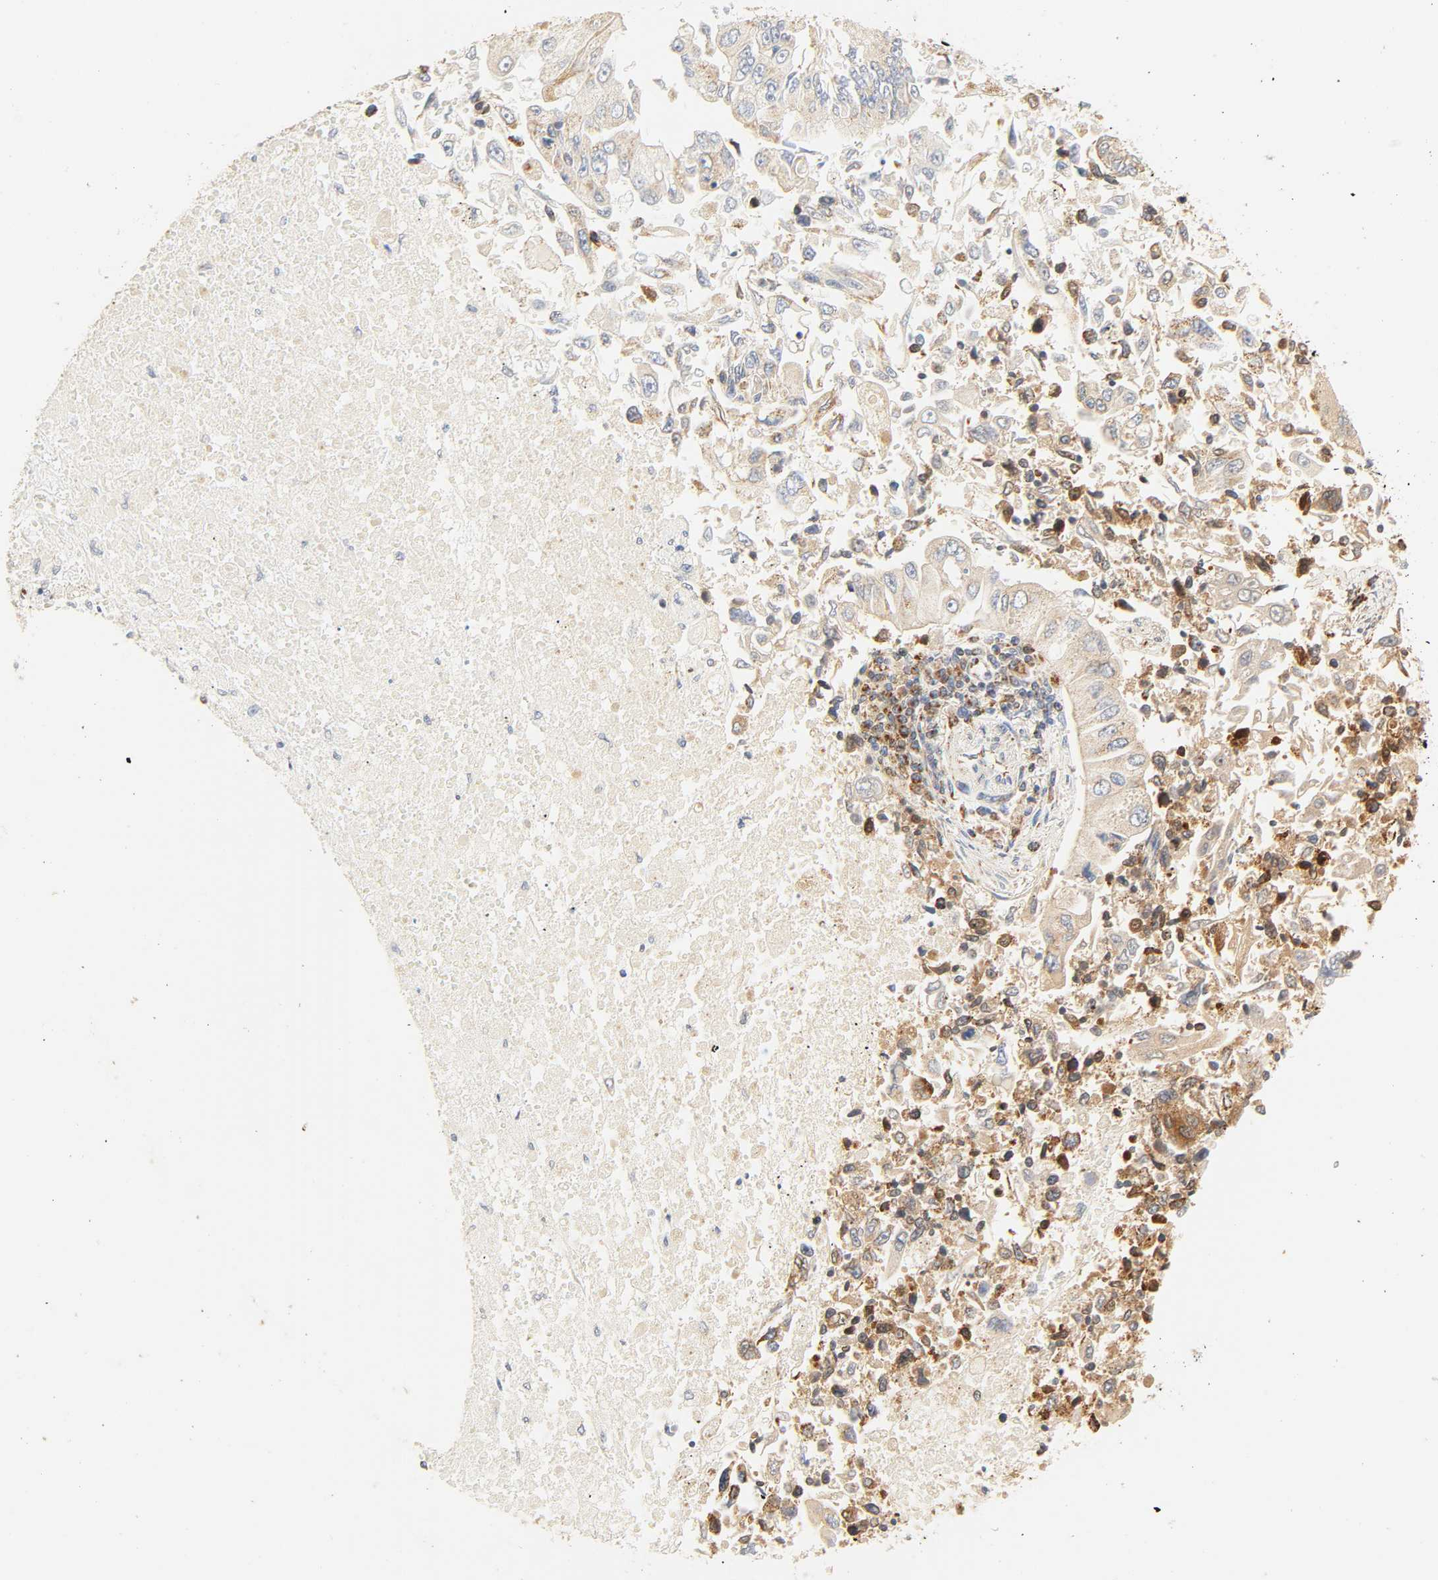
{"staining": {"intensity": "weak", "quantity": "<25%", "location": "cytoplasmic/membranous"}, "tissue": "lung cancer", "cell_type": "Tumor cells", "image_type": "cancer", "snomed": [{"axis": "morphology", "description": "Adenocarcinoma, NOS"}, {"axis": "topography", "description": "Lung"}], "caption": "High magnification brightfield microscopy of lung adenocarcinoma stained with DAB (brown) and counterstained with hematoxylin (blue): tumor cells show no significant staining. The staining was performed using DAB to visualize the protein expression in brown, while the nuclei were stained in blue with hematoxylin (Magnification: 20x).", "gene": "ACAT1", "patient": {"sex": "male", "age": 84}}